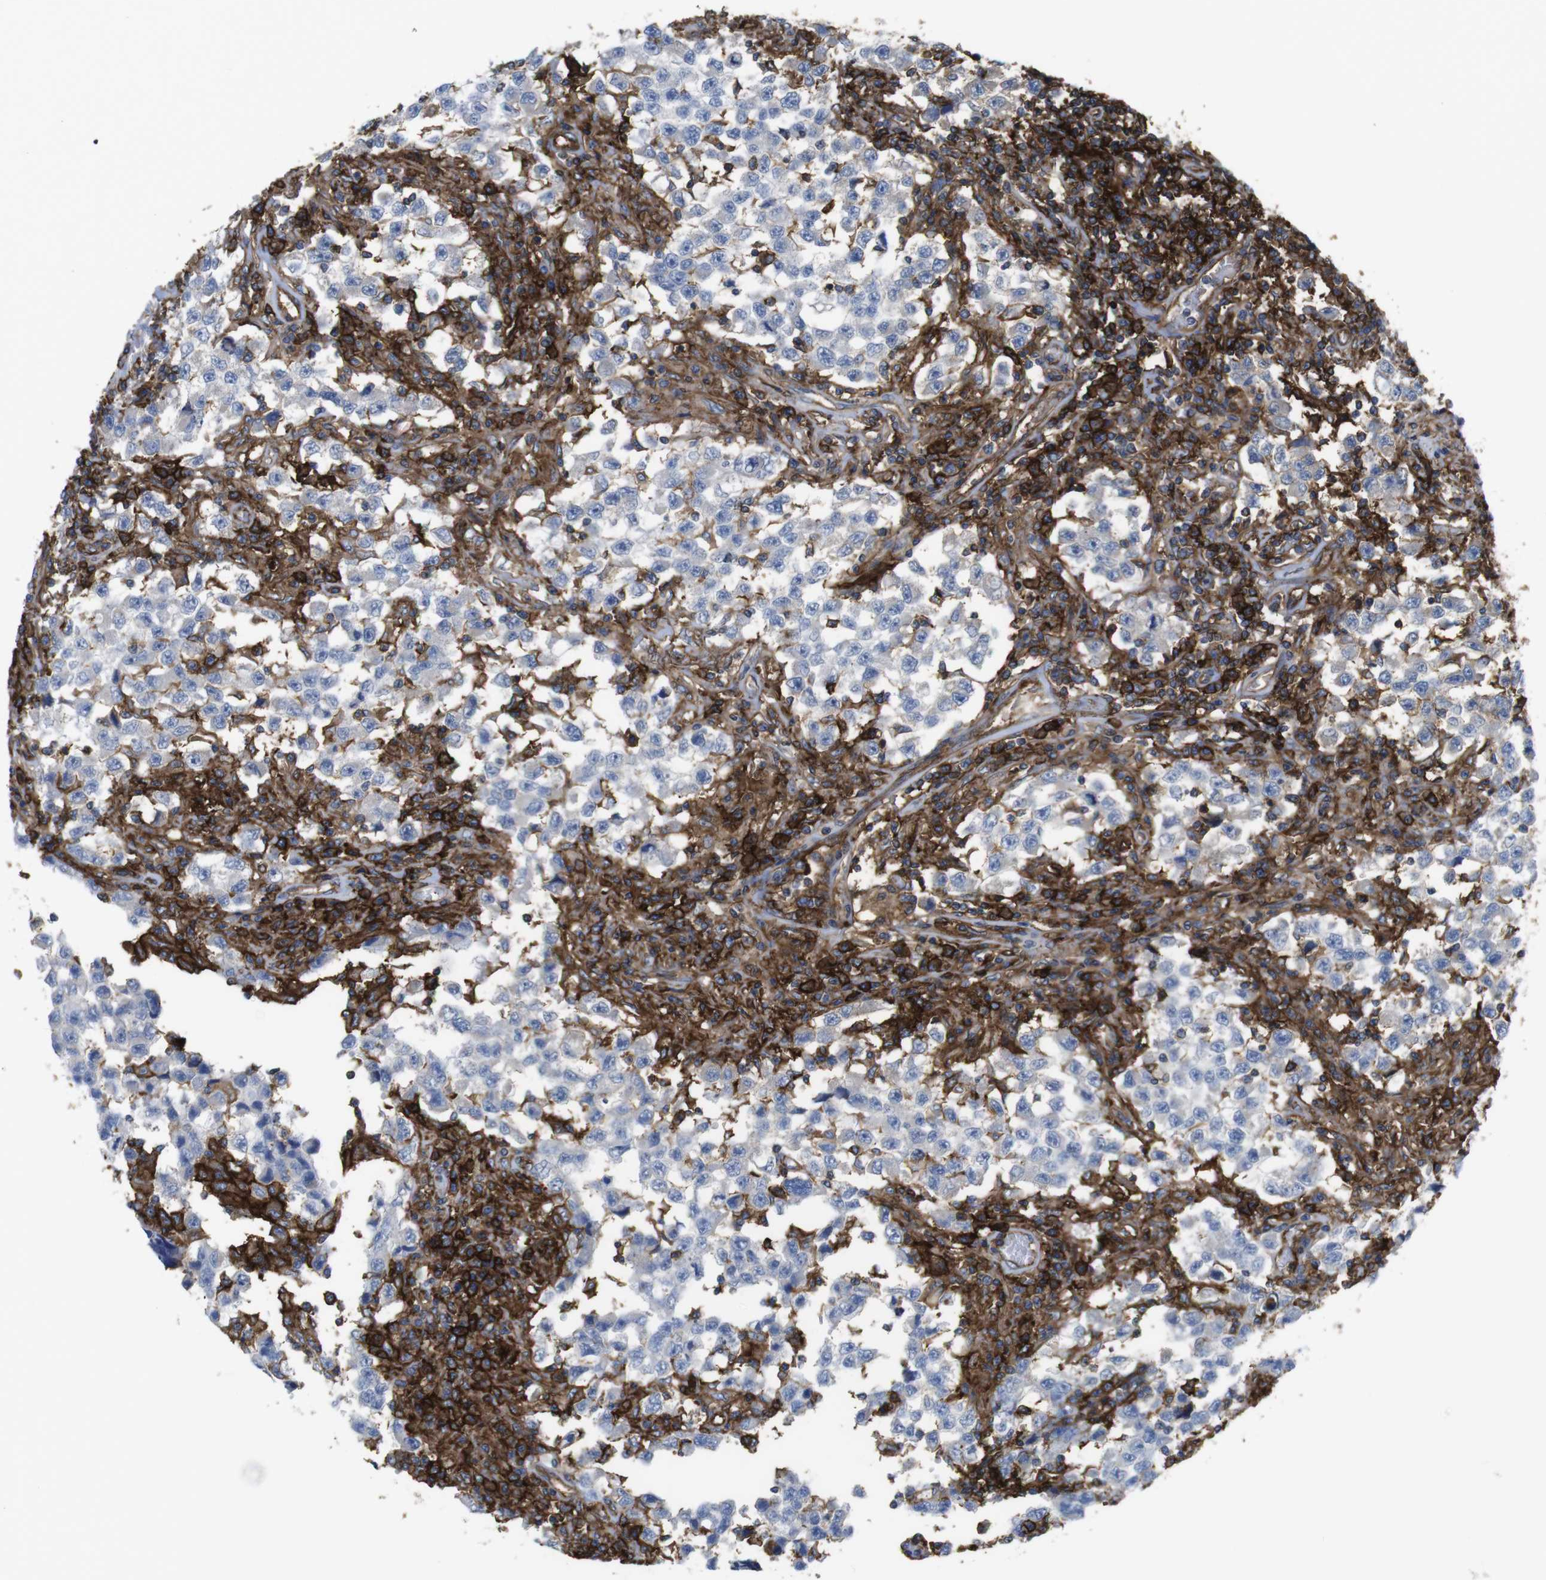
{"staining": {"intensity": "negative", "quantity": "none", "location": "none"}, "tissue": "testis cancer", "cell_type": "Tumor cells", "image_type": "cancer", "snomed": [{"axis": "morphology", "description": "Carcinoma, Embryonal, NOS"}, {"axis": "topography", "description": "Testis"}], "caption": "Testis embryonal carcinoma was stained to show a protein in brown. There is no significant expression in tumor cells.", "gene": "CCR6", "patient": {"sex": "male", "age": 21}}